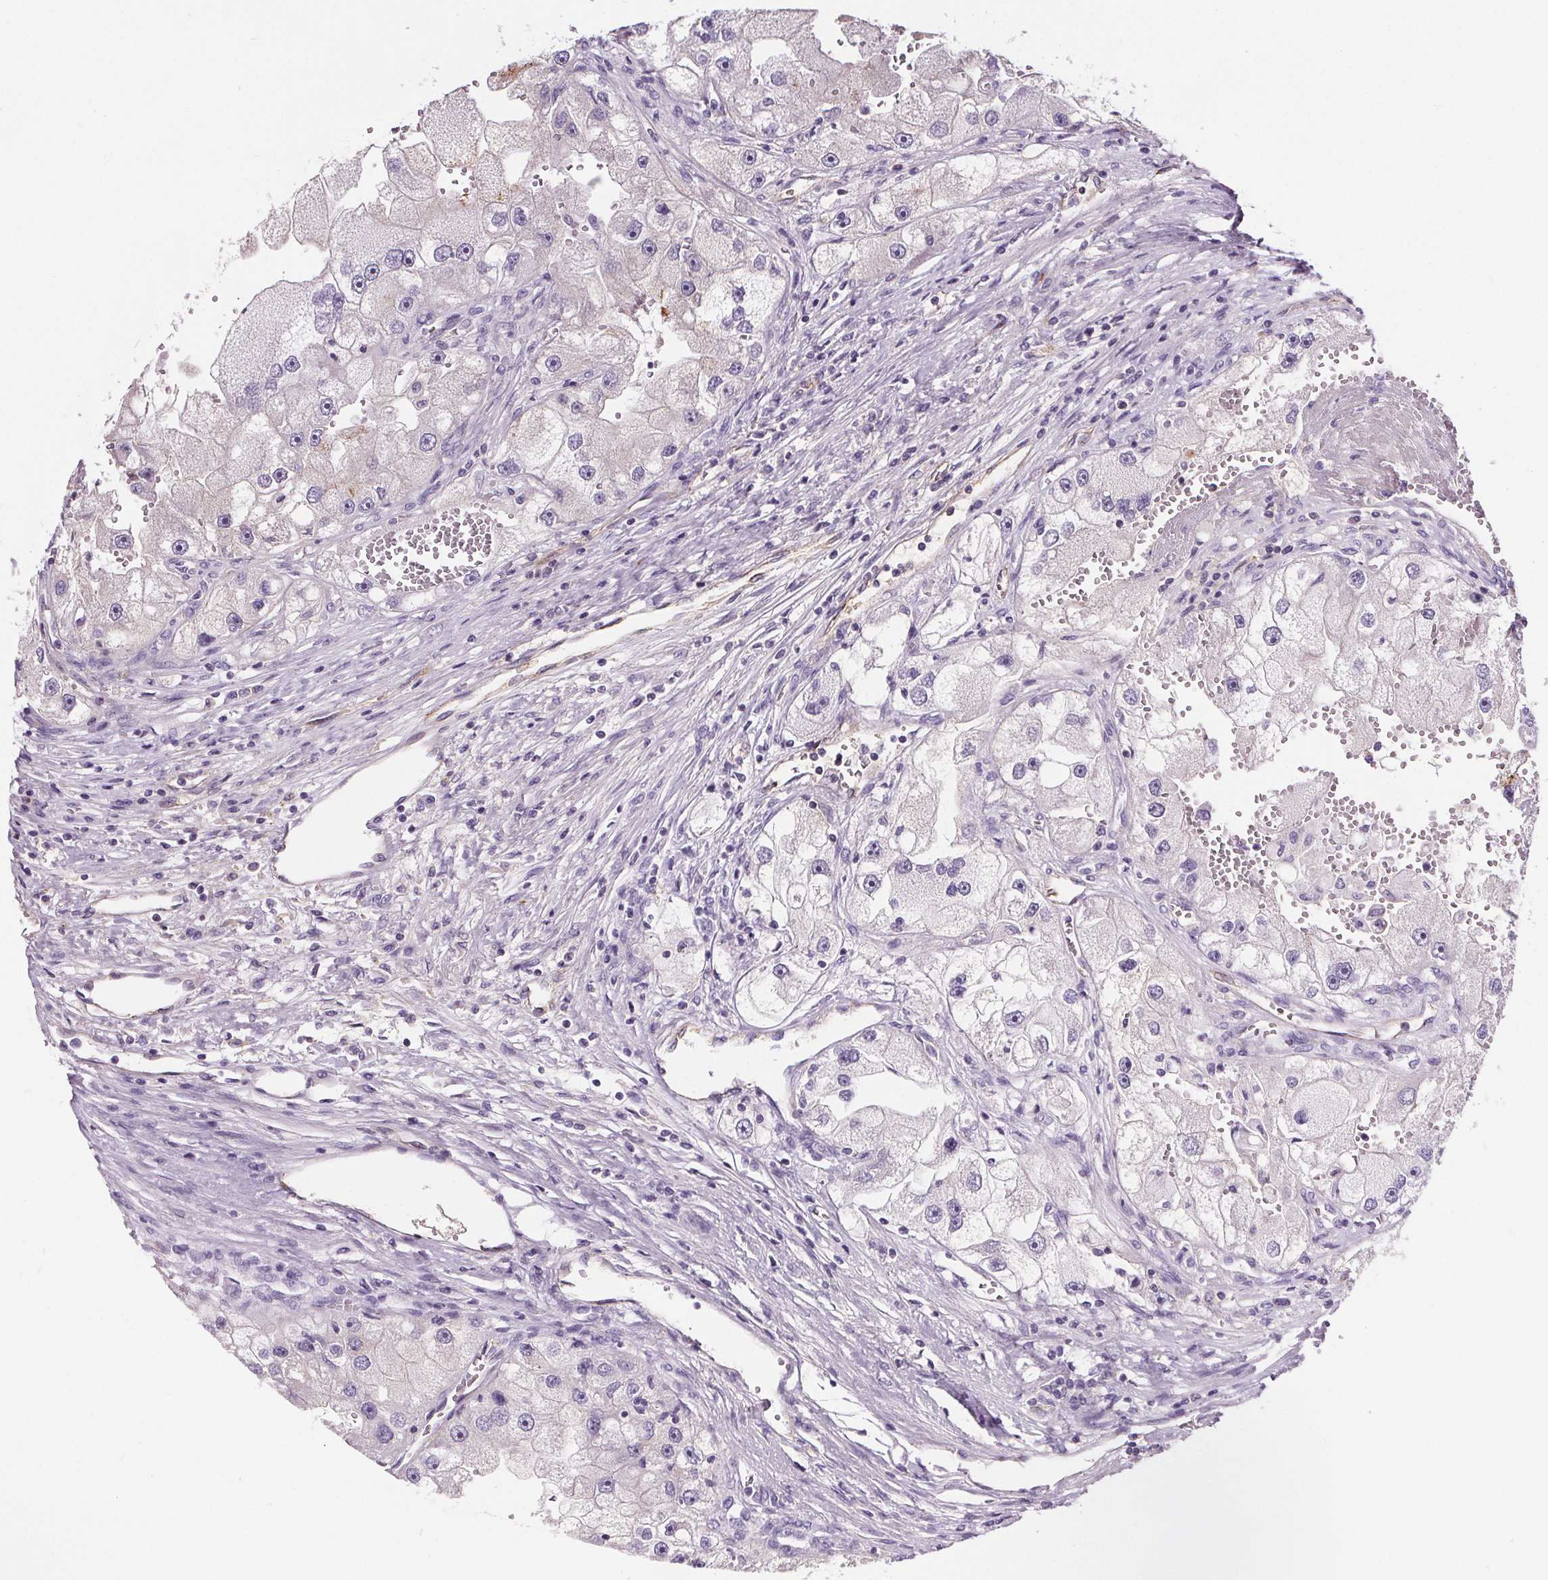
{"staining": {"intensity": "negative", "quantity": "none", "location": "none"}, "tissue": "renal cancer", "cell_type": "Tumor cells", "image_type": "cancer", "snomed": [{"axis": "morphology", "description": "Adenocarcinoma, NOS"}, {"axis": "topography", "description": "Kidney"}], "caption": "This is a micrograph of immunohistochemistry staining of renal cancer (adenocarcinoma), which shows no positivity in tumor cells.", "gene": "CD5L", "patient": {"sex": "male", "age": 63}}